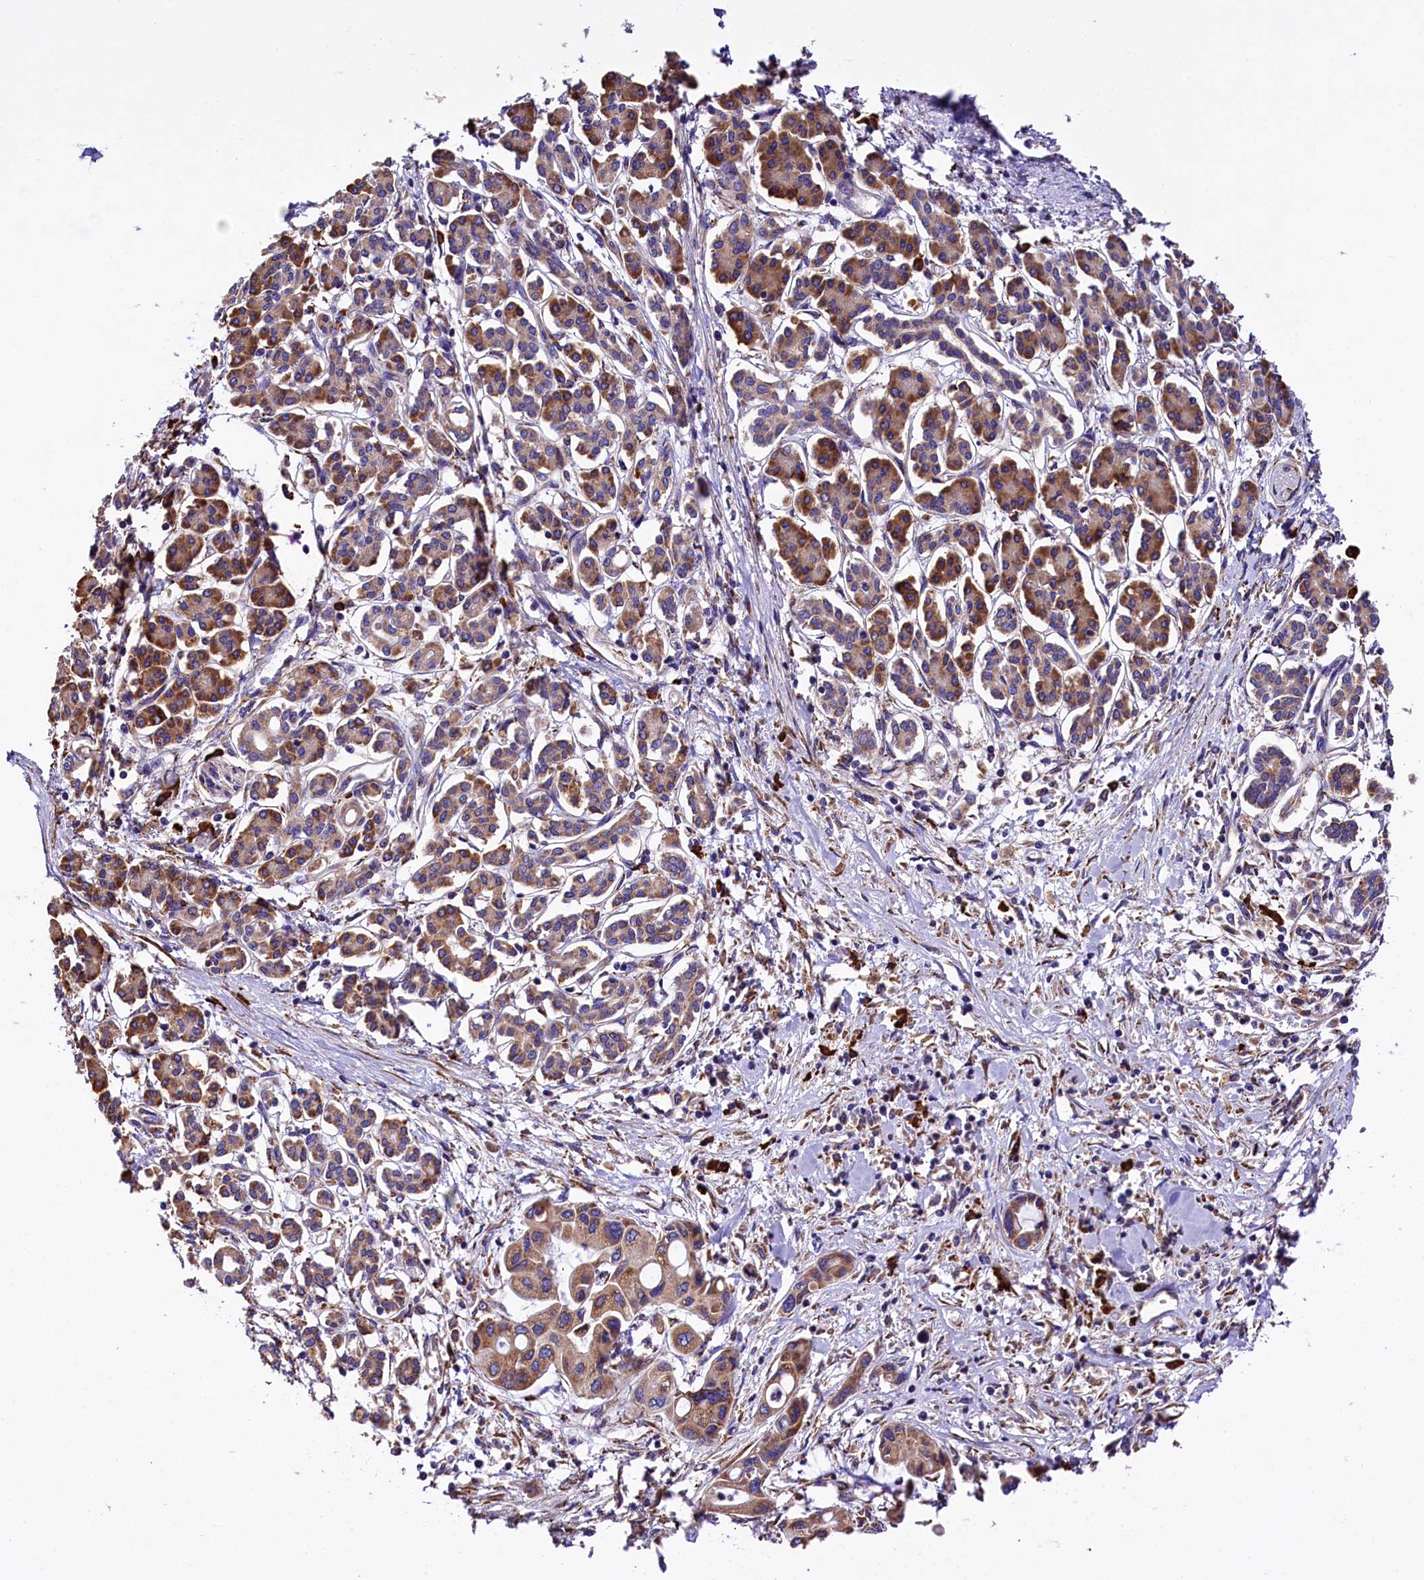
{"staining": {"intensity": "moderate", "quantity": ">75%", "location": "cytoplasmic/membranous"}, "tissue": "pancreatic cancer", "cell_type": "Tumor cells", "image_type": "cancer", "snomed": [{"axis": "morphology", "description": "Normal tissue, NOS"}, {"axis": "morphology", "description": "Adenocarcinoma, NOS"}, {"axis": "topography", "description": "Pancreas"}], "caption": "High-magnification brightfield microscopy of pancreatic cancer (adenocarcinoma) stained with DAB (3,3'-diaminobenzidine) (brown) and counterstained with hematoxylin (blue). tumor cells exhibit moderate cytoplasmic/membranous expression is seen in about>75% of cells. (DAB IHC, brown staining for protein, blue staining for nuclei).", "gene": "CAPS2", "patient": {"sex": "female", "age": 64}}